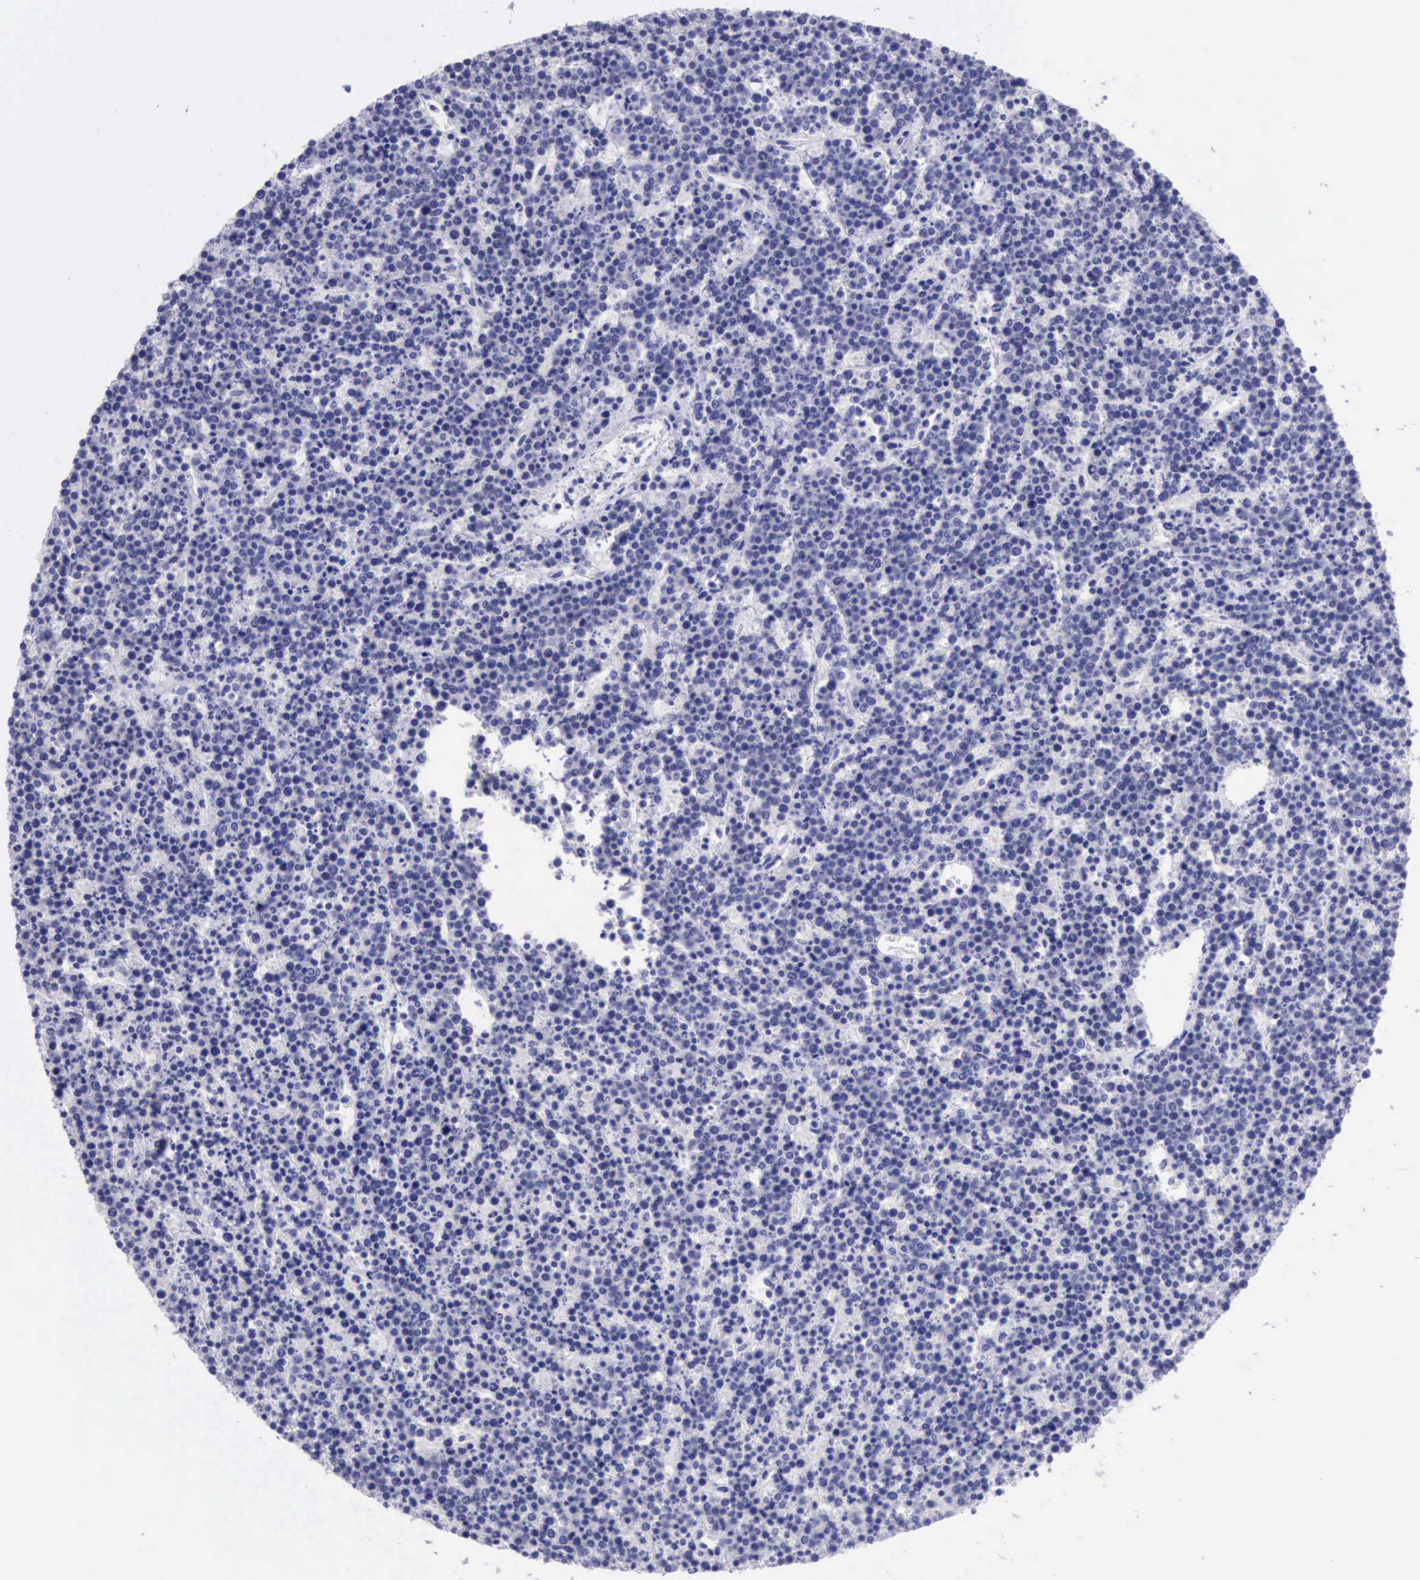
{"staining": {"intensity": "negative", "quantity": "none", "location": "none"}, "tissue": "lymphoma", "cell_type": "Tumor cells", "image_type": "cancer", "snomed": [{"axis": "morphology", "description": "Malignant lymphoma, non-Hodgkin's type, High grade"}, {"axis": "topography", "description": "Ovary"}], "caption": "This is a photomicrograph of immunohistochemistry (IHC) staining of malignant lymphoma, non-Hodgkin's type (high-grade), which shows no expression in tumor cells.", "gene": "LRFN5", "patient": {"sex": "female", "age": 56}}